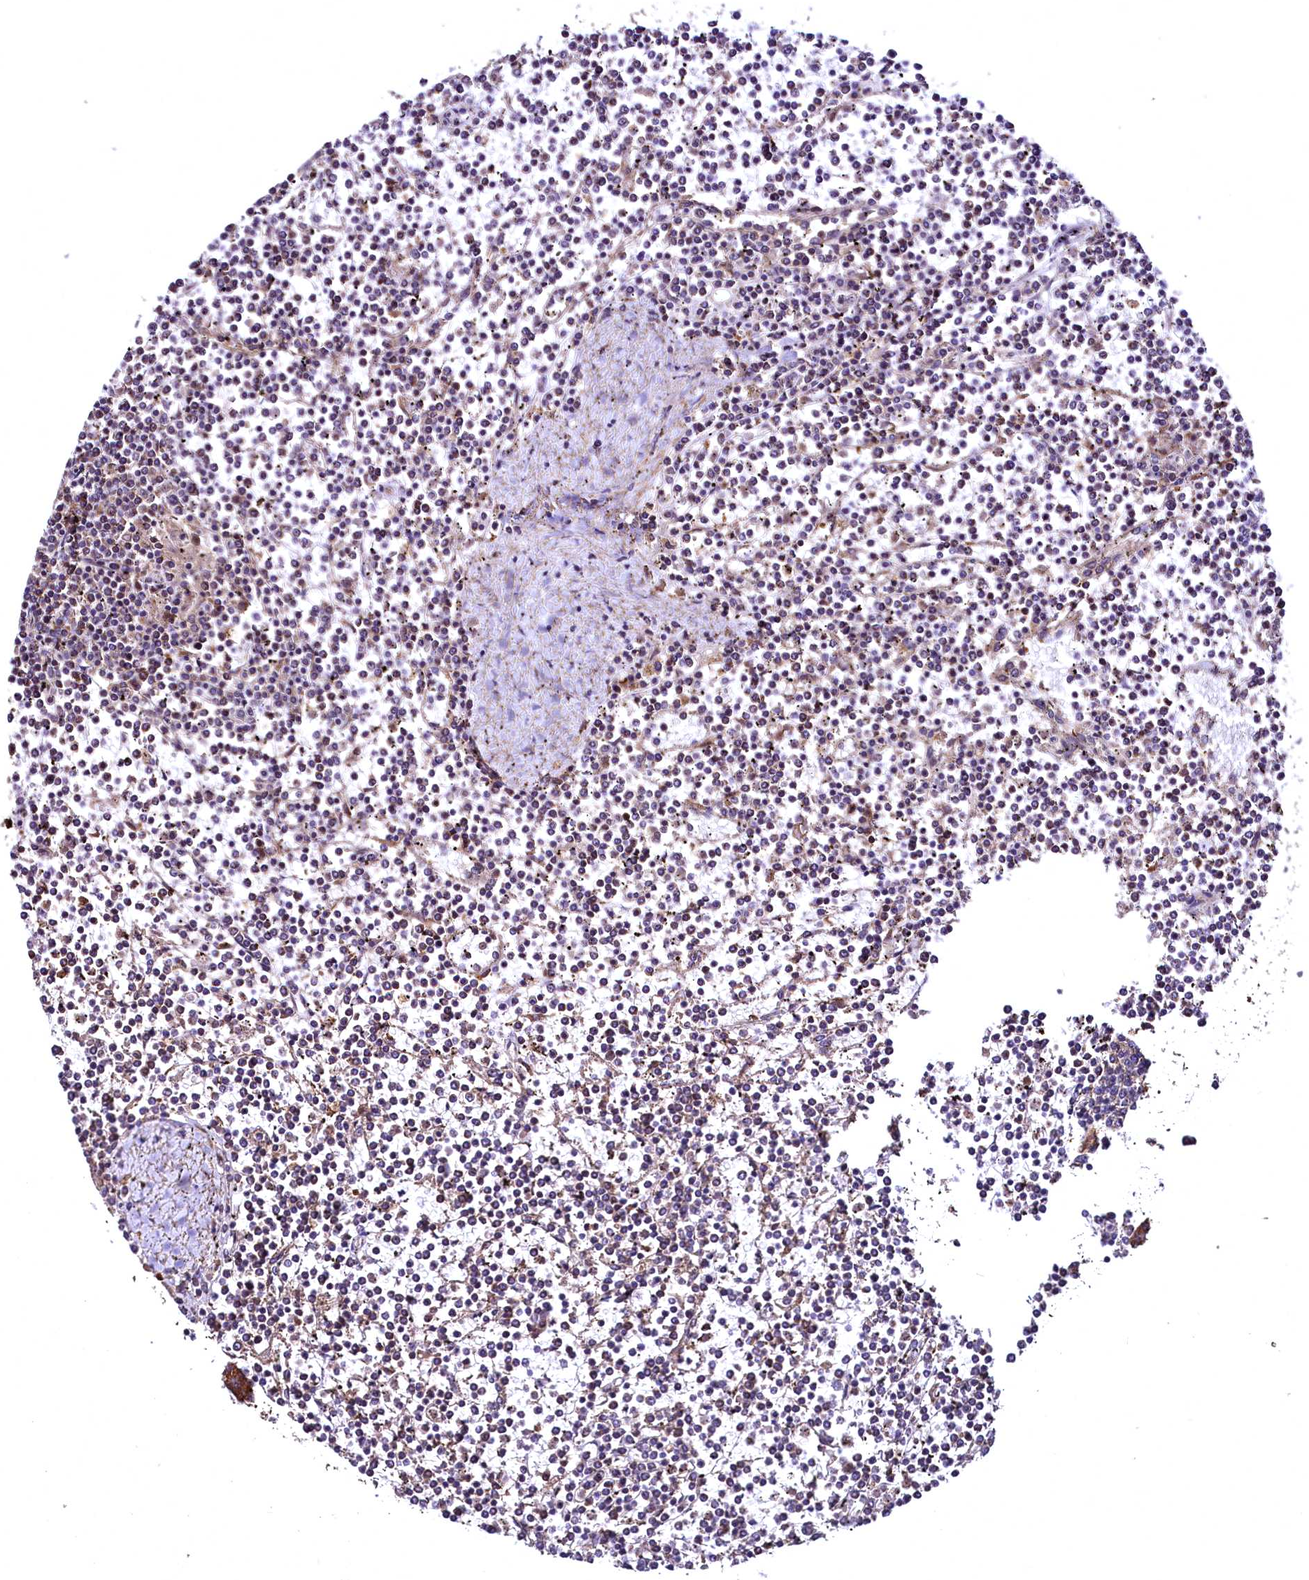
{"staining": {"intensity": "weak", "quantity": "25%-75%", "location": "cytoplasmic/membranous"}, "tissue": "lymphoma", "cell_type": "Tumor cells", "image_type": "cancer", "snomed": [{"axis": "morphology", "description": "Malignant lymphoma, non-Hodgkin's type, Low grade"}, {"axis": "topography", "description": "Spleen"}], "caption": "Immunohistochemistry image of low-grade malignant lymphoma, non-Hodgkin's type stained for a protein (brown), which reveals low levels of weak cytoplasmic/membranous expression in approximately 25%-75% of tumor cells.", "gene": "TBCEL", "patient": {"sex": "female", "age": 19}}